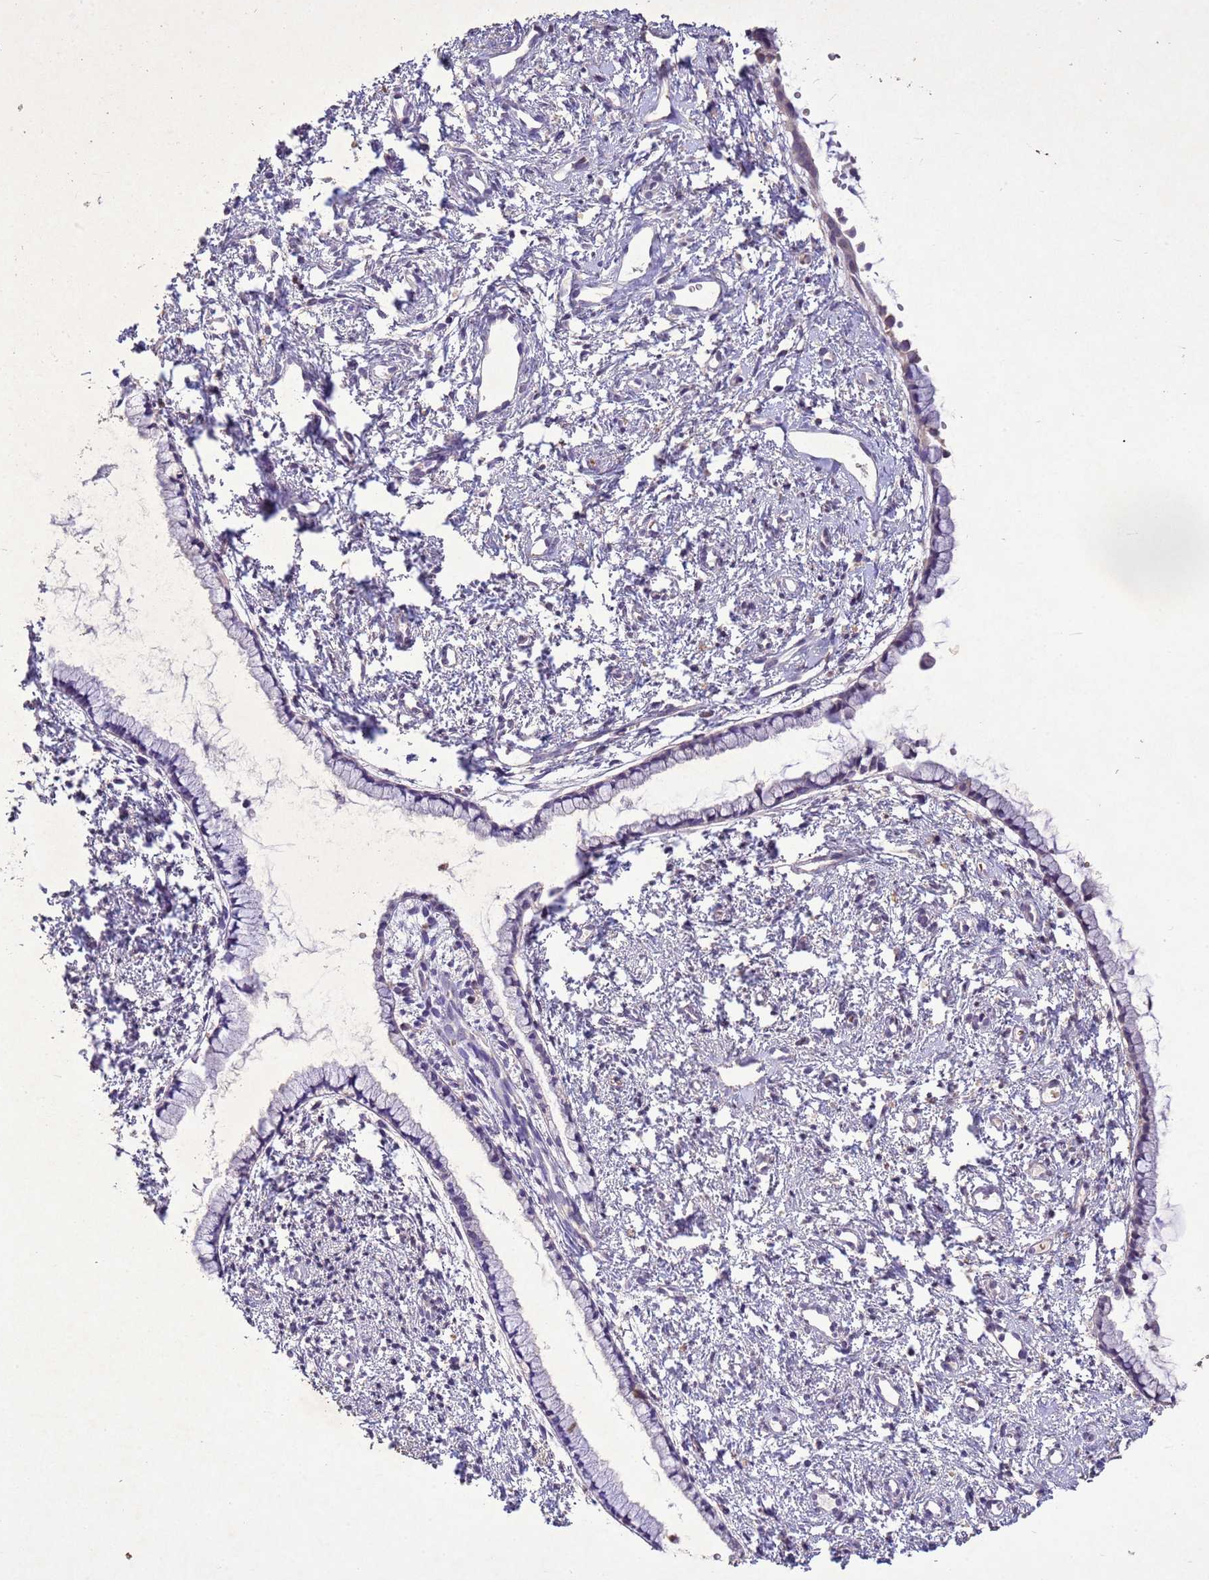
{"staining": {"intensity": "negative", "quantity": "none", "location": "none"}, "tissue": "cervix", "cell_type": "Glandular cells", "image_type": "normal", "snomed": [{"axis": "morphology", "description": "Normal tissue, NOS"}, {"axis": "topography", "description": "Cervix"}], "caption": "Immunohistochemistry of benign human cervix reveals no expression in glandular cells. Brightfield microscopy of immunohistochemistry stained with DAB (3,3'-diaminobenzidine) (brown) and hematoxylin (blue), captured at high magnification.", "gene": "NLRP11", "patient": {"sex": "female", "age": 57}}